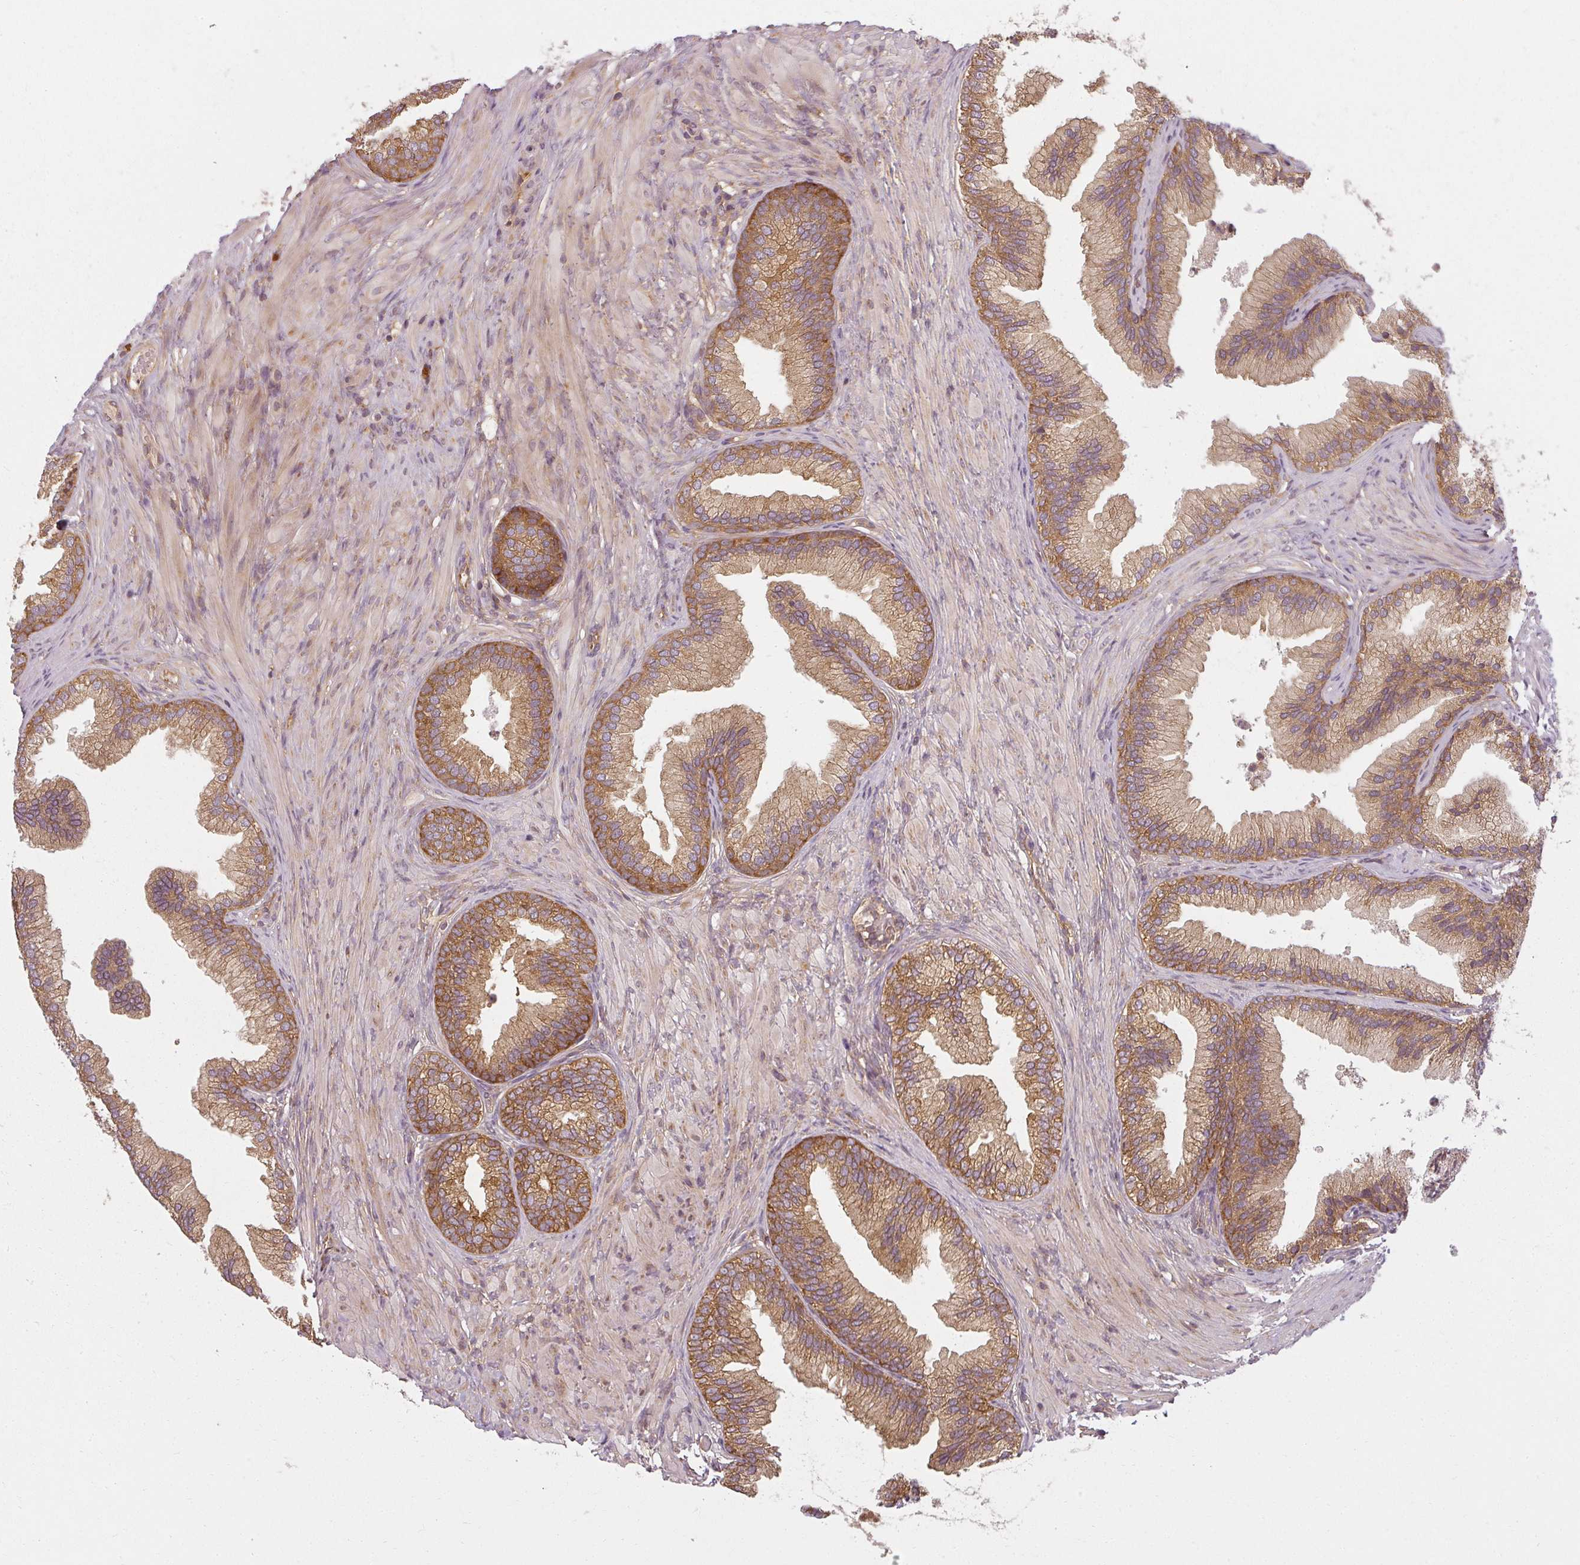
{"staining": {"intensity": "moderate", "quantity": ">75%", "location": "cytoplasmic/membranous"}, "tissue": "prostate", "cell_type": "Glandular cells", "image_type": "normal", "snomed": [{"axis": "morphology", "description": "Normal tissue, NOS"}, {"axis": "topography", "description": "Prostate"}], "caption": "Immunohistochemical staining of normal prostate demonstrates >75% levels of moderate cytoplasmic/membranous protein staining in approximately >75% of glandular cells. The staining was performed using DAB (3,3'-diaminobenzidine), with brown indicating positive protein expression. Nuclei are stained blue with hematoxylin.", "gene": "RPL24", "patient": {"sex": "male", "age": 76}}